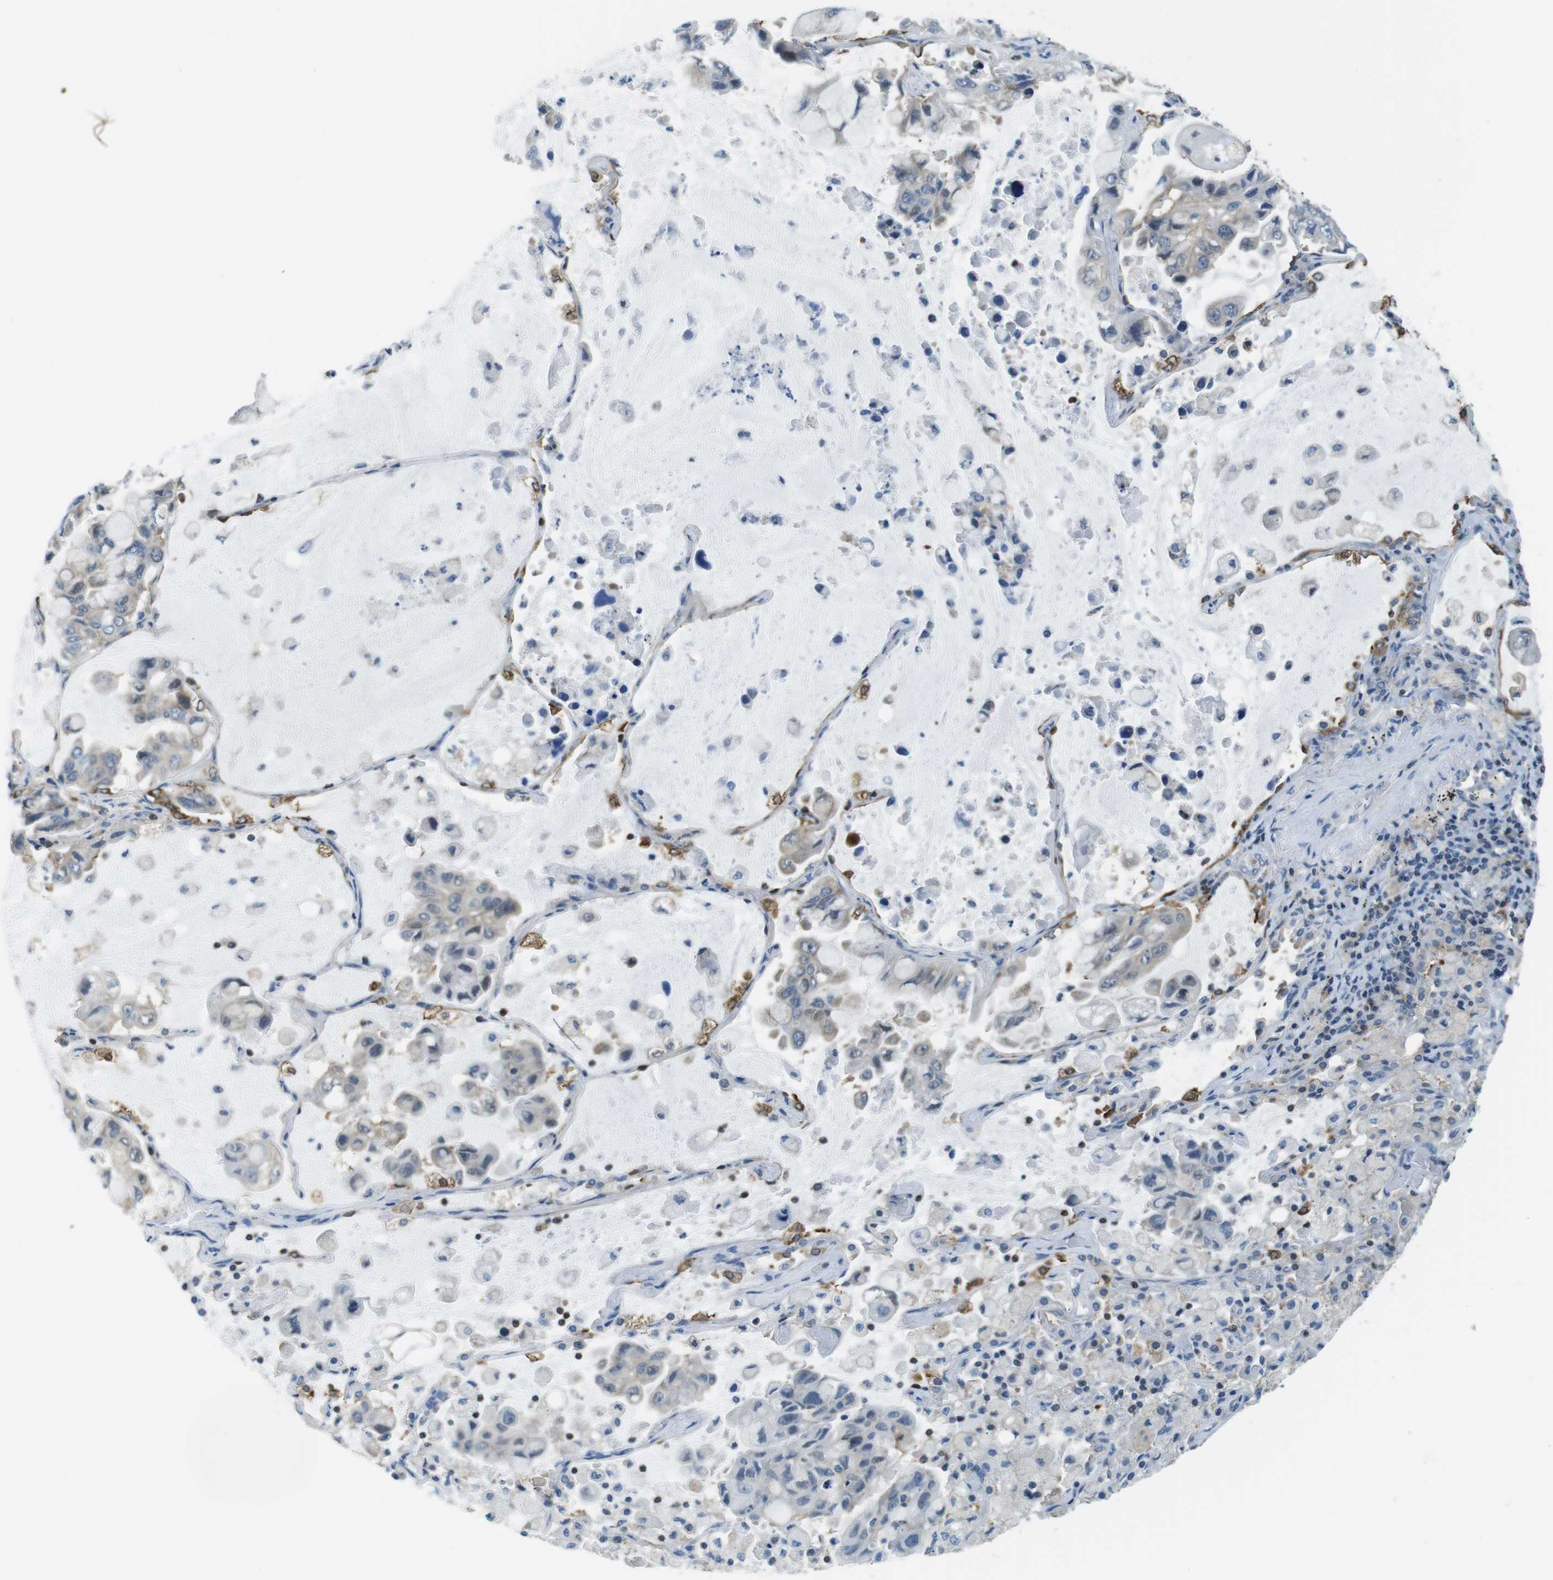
{"staining": {"intensity": "negative", "quantity": "none", "location": "none"}, "tissue": "lung cancer", "cell_type": "Tumor cells", "image_type": "cancer", "snomed": [{"axis": "morphology", "description": "Adenocarcinoma, NOS"}, {"axis": "topography", "description": "Lung"}], "caption": "A high-resolution photomicrograph shows immunohistochemistry staining of lung cancer, which reveals no significant expression in tumor cells. (IHC, brightfield microscopy, high magnification).", "gene": "TES", "patient": {"sex": "male", "age": 64}}